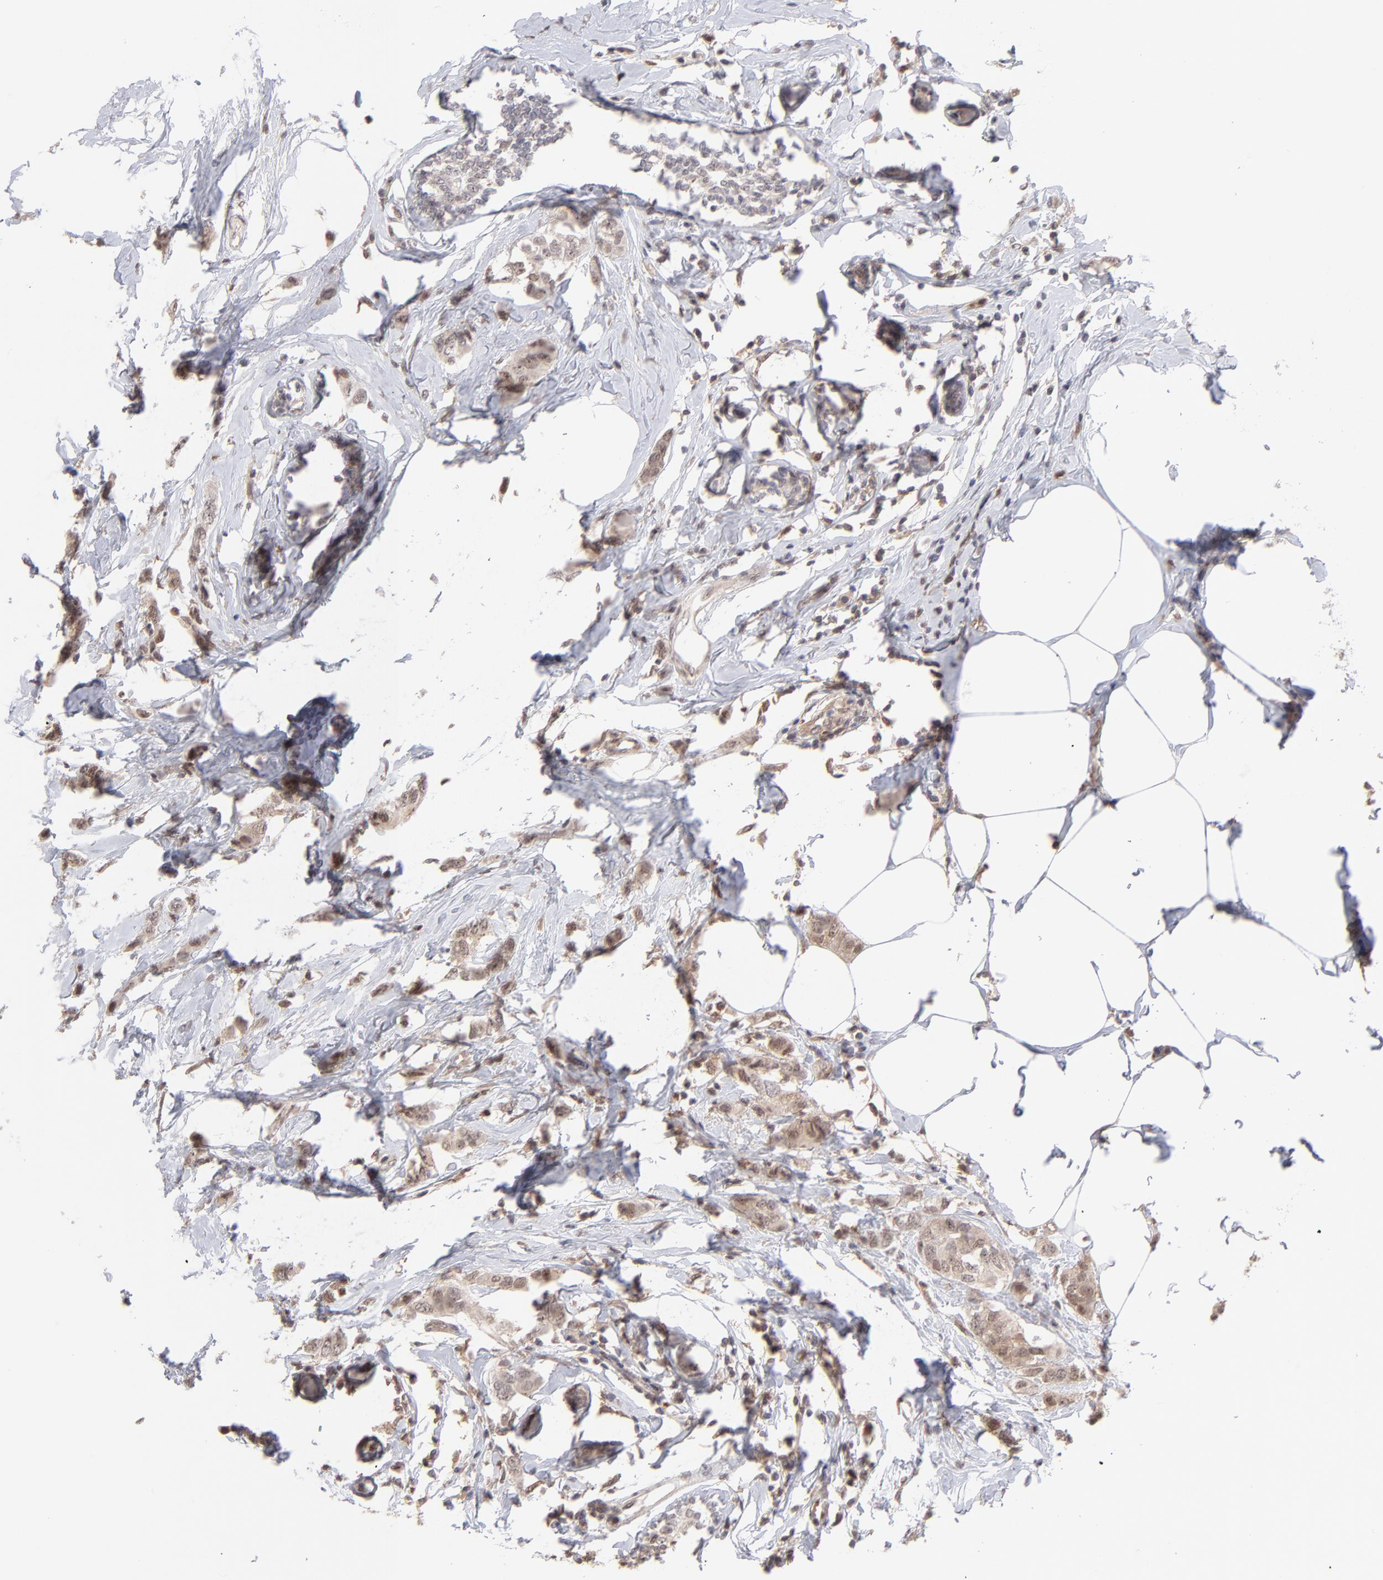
{"staining": {"intensity": "strong", "quantity": ">75%", "location": "nuclear"}, "tissue": "breast cancer", "cell_type": "Tumor cells", "image_type": "cancer", "snomed": [{"axis": "morphology", "description": "Normal tissue, NOS"}, {"axis": "morphology", "description": "Duct carcinoma"}, {"axis": "topography", "description": "Breast"}], "caption": "Strong nuclear protein expression is seen in about >75% of tumor cells in breast cancer.", "gene": "OAS1", "patient": {"sex": "female", "age": 50}}